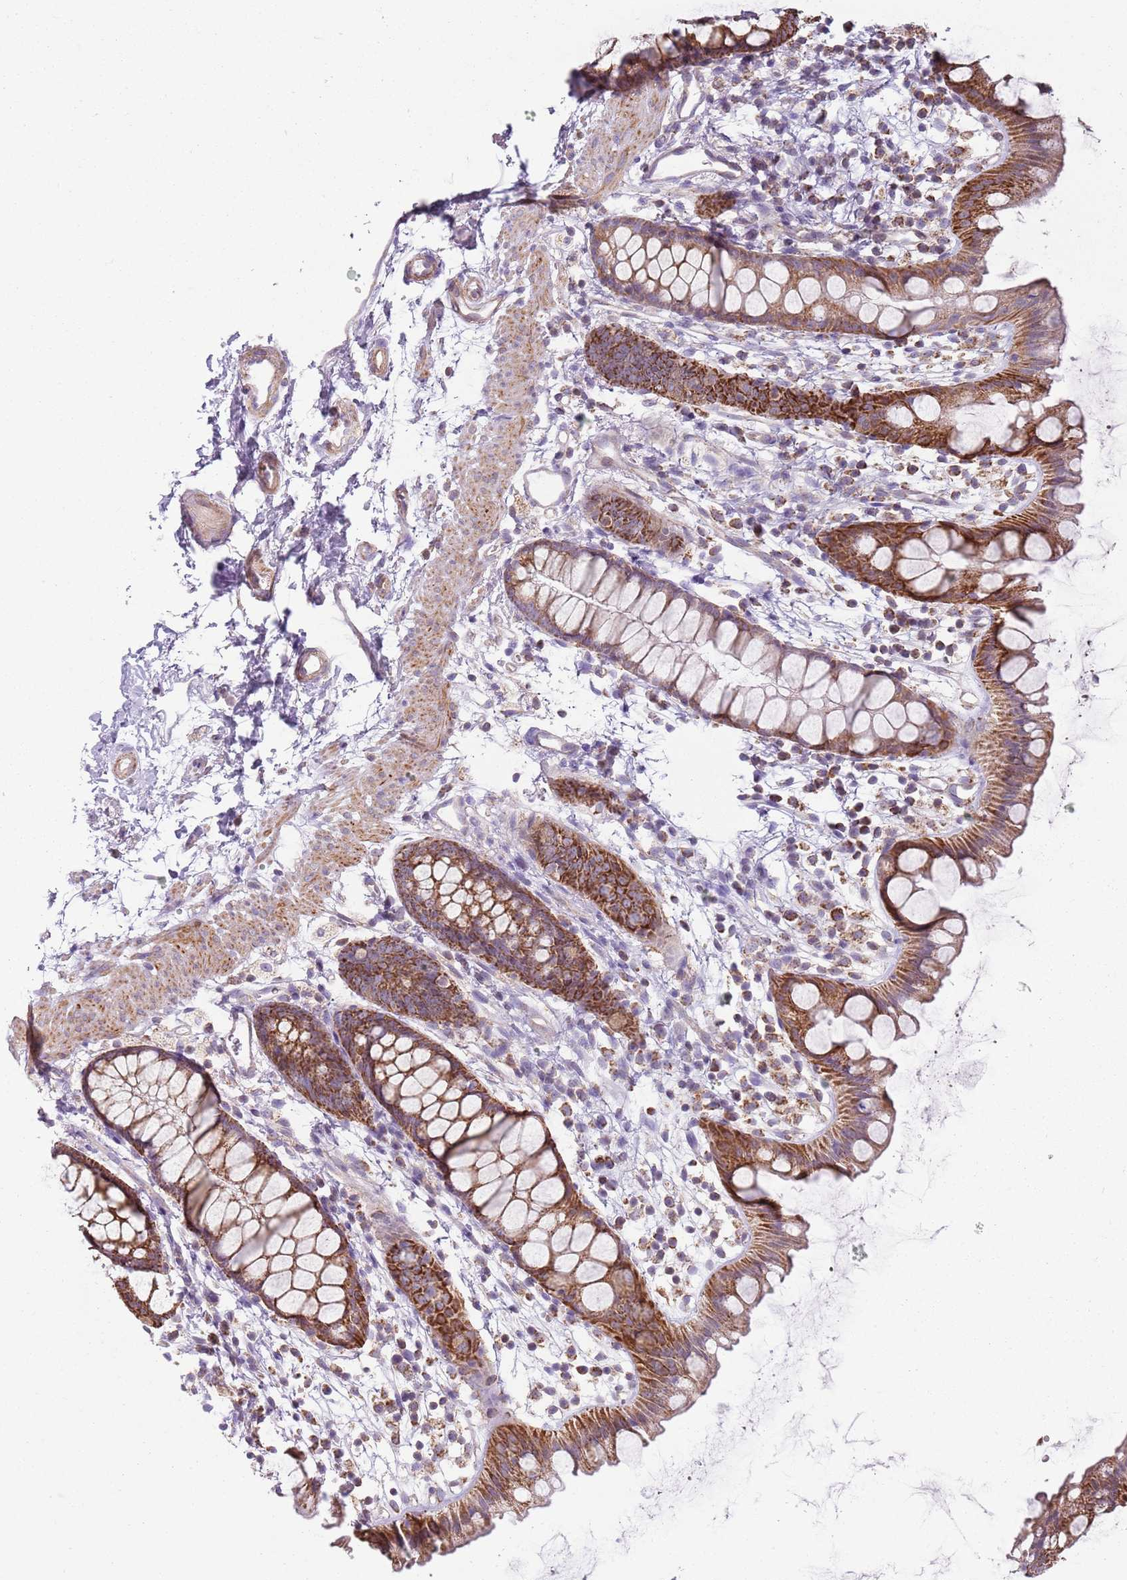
{"staining": {"intensity": "strong", "quantity": ">75%", "location": "cytoplasmic/membranous"}, "tissue": "rectum", "cell_type": "Glandular cells", "image_type": "normal", "snomed": [{"axis": "morphology", "description": "Normal tissue, NOS"}, {"axis": "topography", "description": "Rectum"}], "caption": "Rectum stained with a brown dye displays strong cytoplasmic/membranous positive positivity in about >75% of glandular cells.", "gene": "GAS8", "patient": {"sex": "female", "age": 65}}